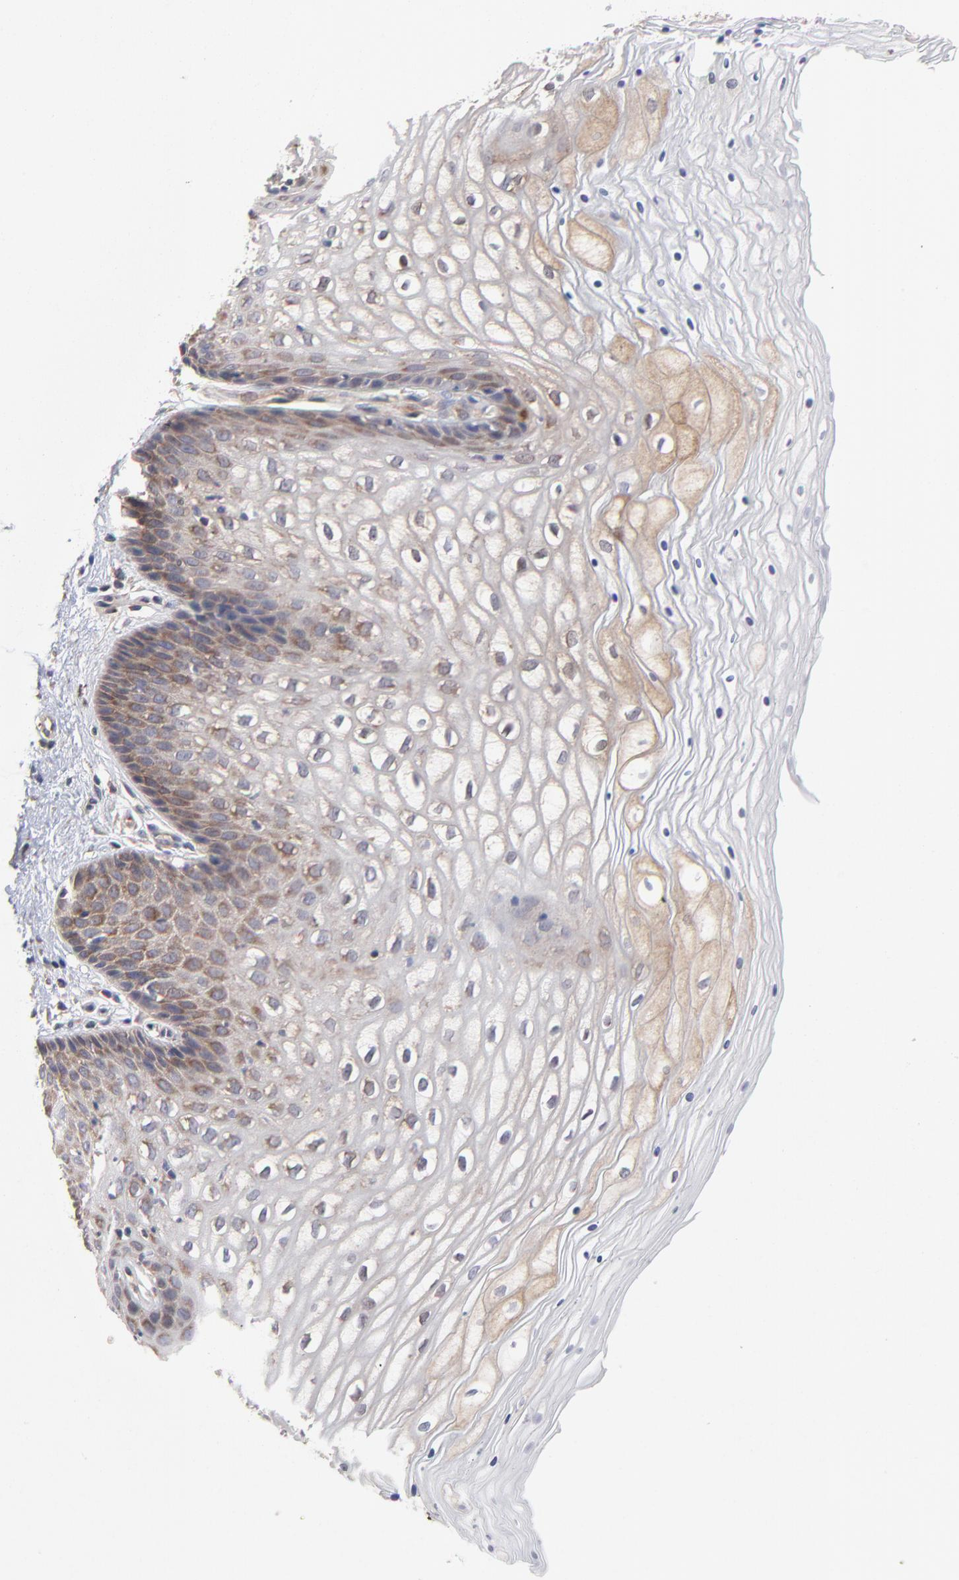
{"staining": {"intensity": "weak", "quantity": "<25%", "location": "cytoplasmic/membranous"}, "tissue": "vagina", "cell_type": "Squamous epithelial cells", "image_type": "normal", "snomed": [{"axis": "morphology", "description": "Normal tissue, NOS"}, {"axis": "topography", "description": "Vagina"}], "caption": "The image displays no staining of squamous epithelial cells in unremarkable vagina.", "gene": "NFKBIA", "patient": {"sex": "female", "age": 34}}